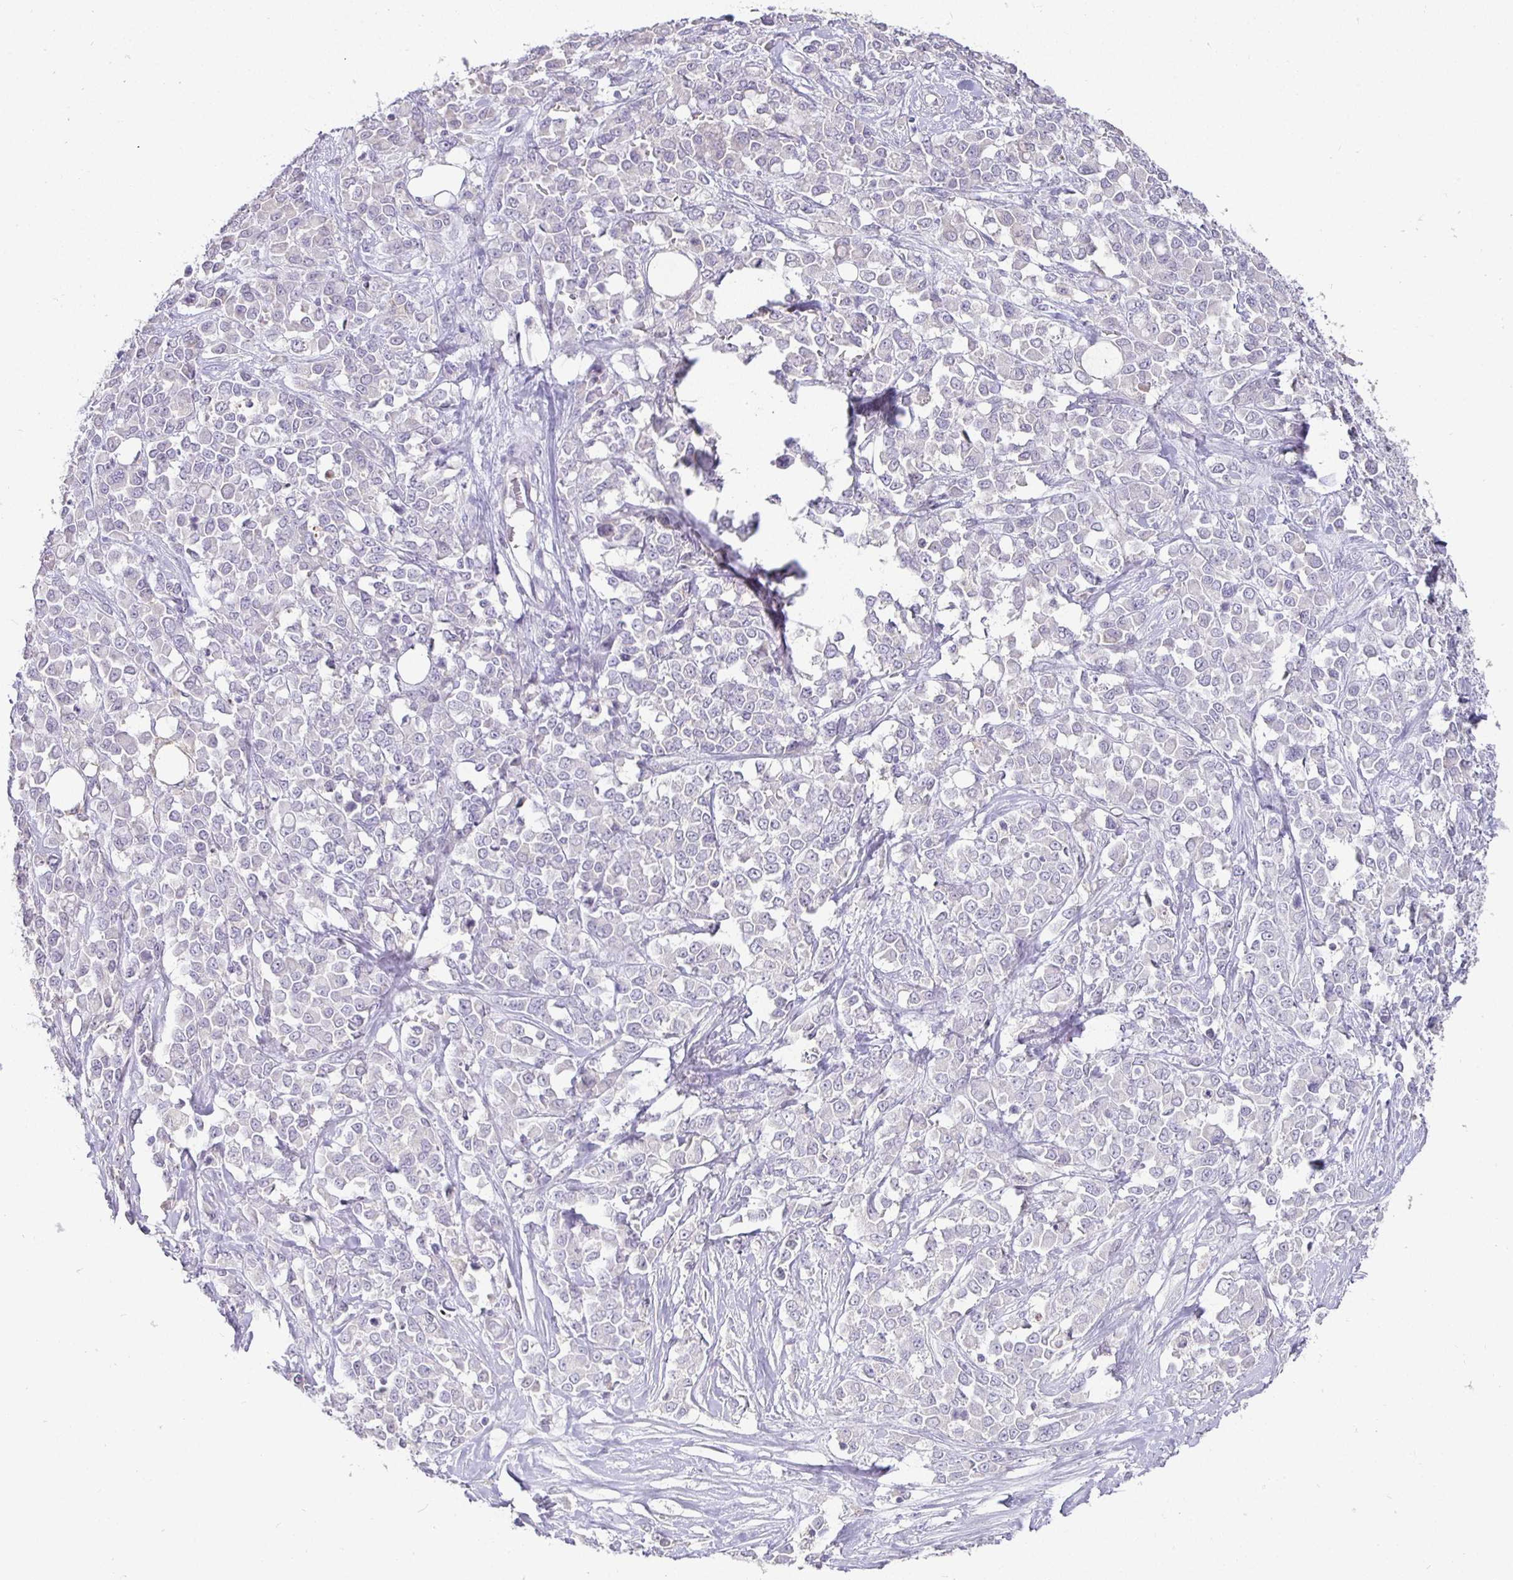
{"staining": {"intensity": "negative", "quantity": "none", "location": "none"}, "tissue": "stomach cancer", "cell_type": "Tumor cells", "image_type": "cancer", "snomed": [{"axis": "morphology", "description": "Adenocarcinoma, NOS"}, {"axis": "topography", "description": "Stomach"}], "caption": "Stomach adenocarcinoma was stained to show a protein in brown. There is no significant positivity in tumor cells. Nuclei are stained in blue.", "gene": "SIRPA", "patient": {"sex": "female", "age": 76}}